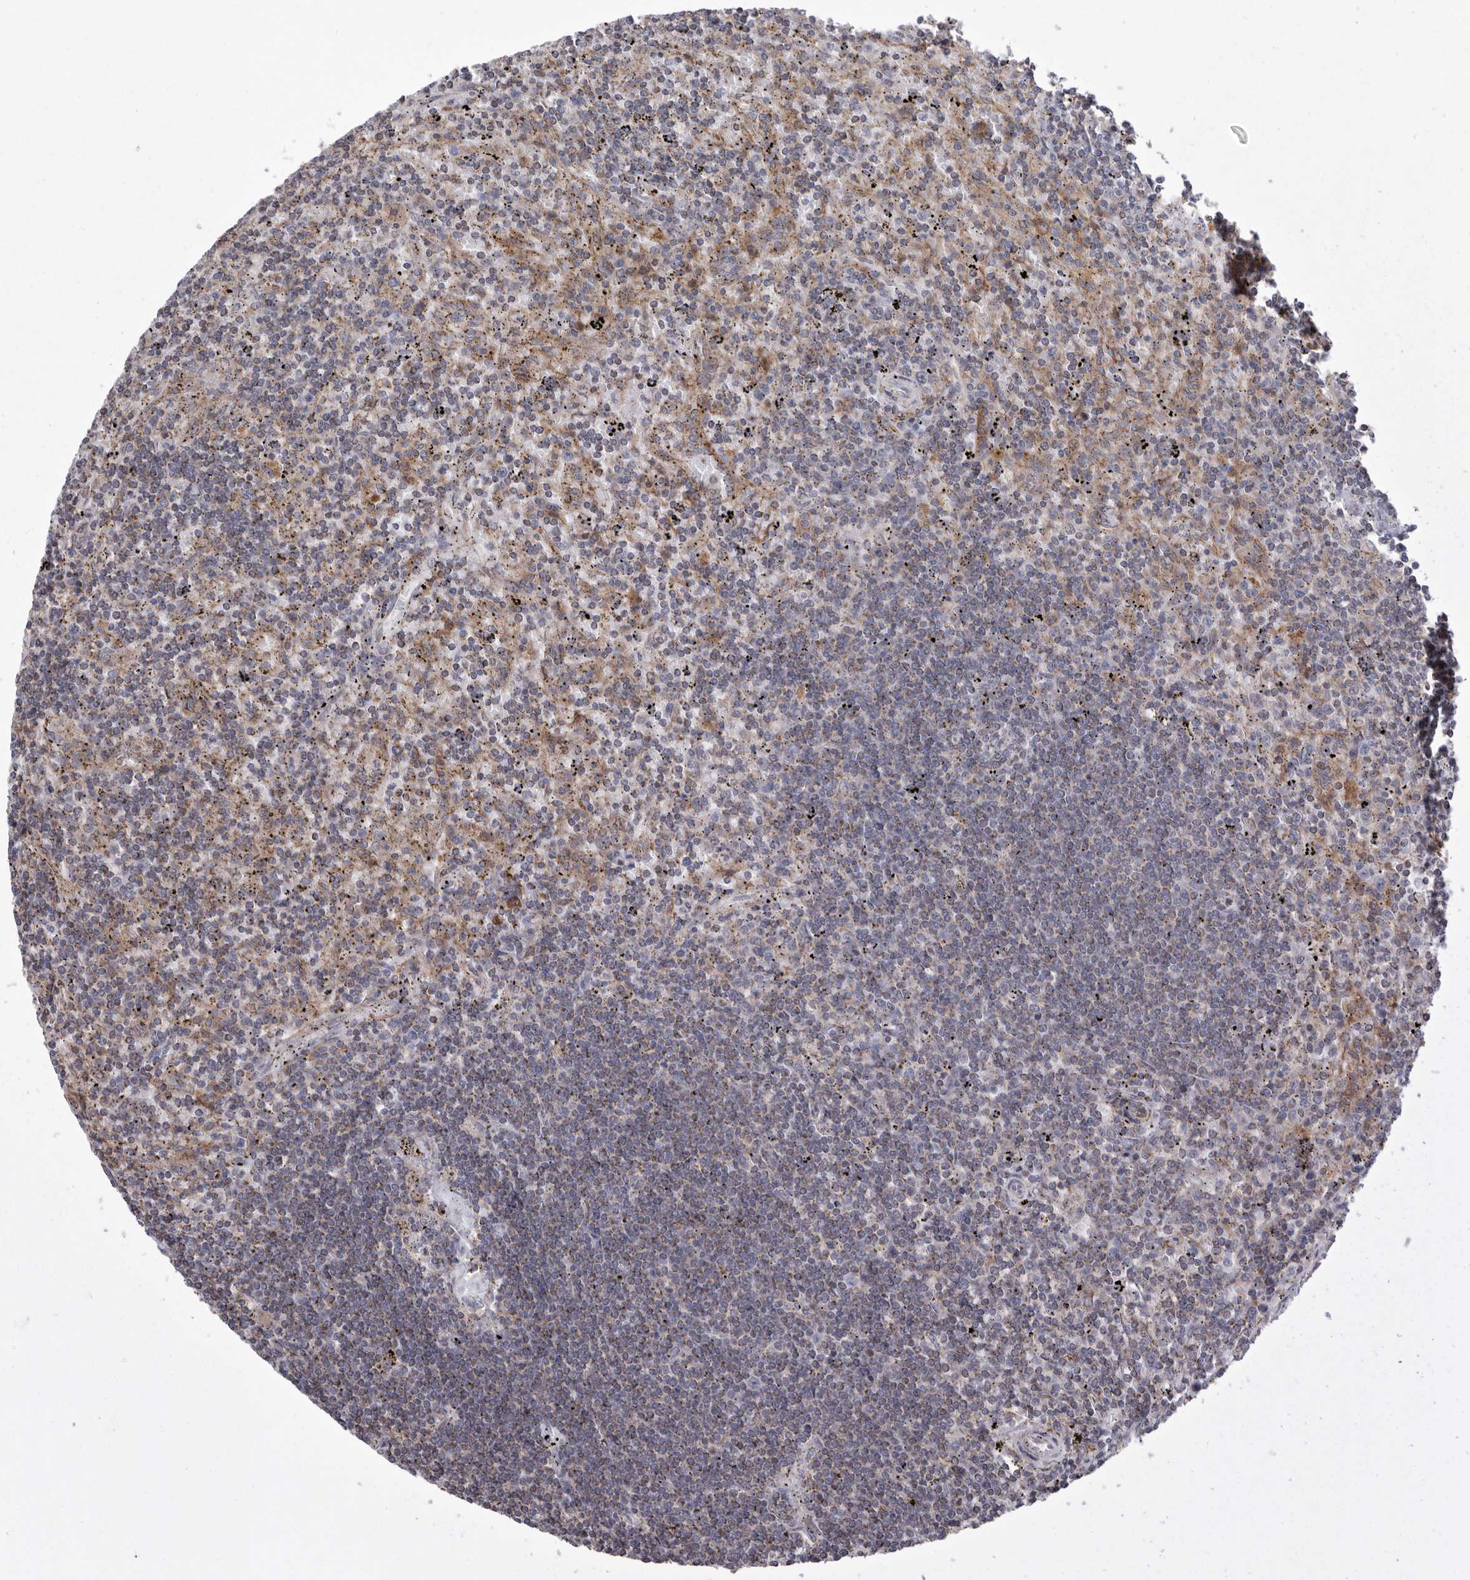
{"staining": {"intensity": "negative", "quantity": "none", "location": "none"}, "tissue": "lymphoma", "cell_type": "Tumor cells", "image_type": "cancer", "snomed": [{"axis": "morphology", "description": "Malignant lymphoma, non-Hodgkin's type, Low grade"}, {"axis": "topography", "description": "Spleen"}], "caption": "Image shows no significant protein expression in tumor cells of lymphoma.", "gene": "MPZL1", "patient": {"sex": "male", "age": 76}}